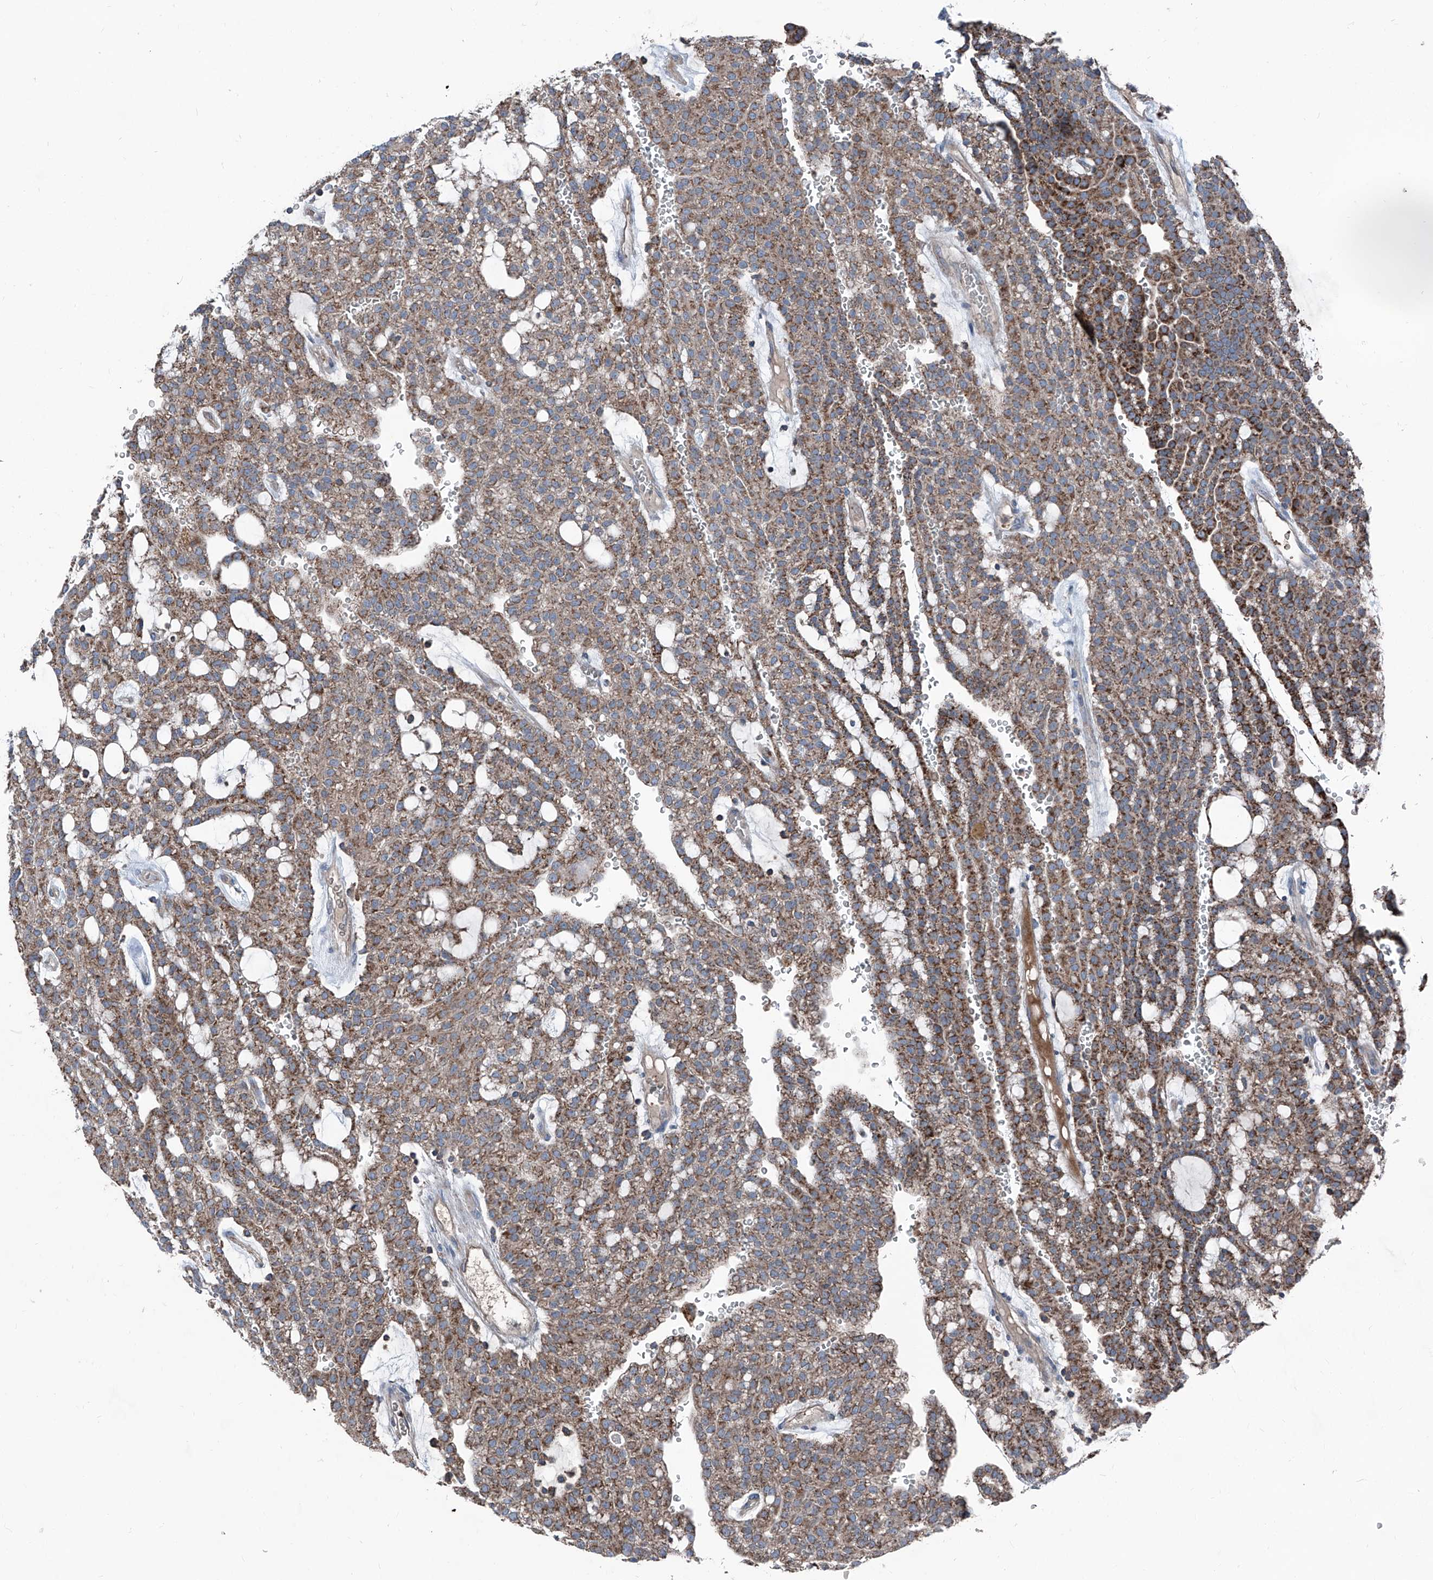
{"staining": {"intensity": "moderate", "quantity": ">75%", "location": "cytoplasmic/membranous"}, "tissue": "renal cancer", "cell_type": "Tumor cells", "image_type": "cancer", "snomed": [{"axis": "morphology", "description": "Adenocarcinoma, NOS"}, {"axis": "topography", "description": "Kidney"}], "caption": "Immunohistochemical staining of human renal cancer (adenocarcinoma) displays moderate cytoplasmic/membranous protein staining in approximately >75% of tumor cells. (IHC, brightfield microscopy, high magnification).", "gene": "GPAT3", "patient": {"sex": "male", "age": 63}}